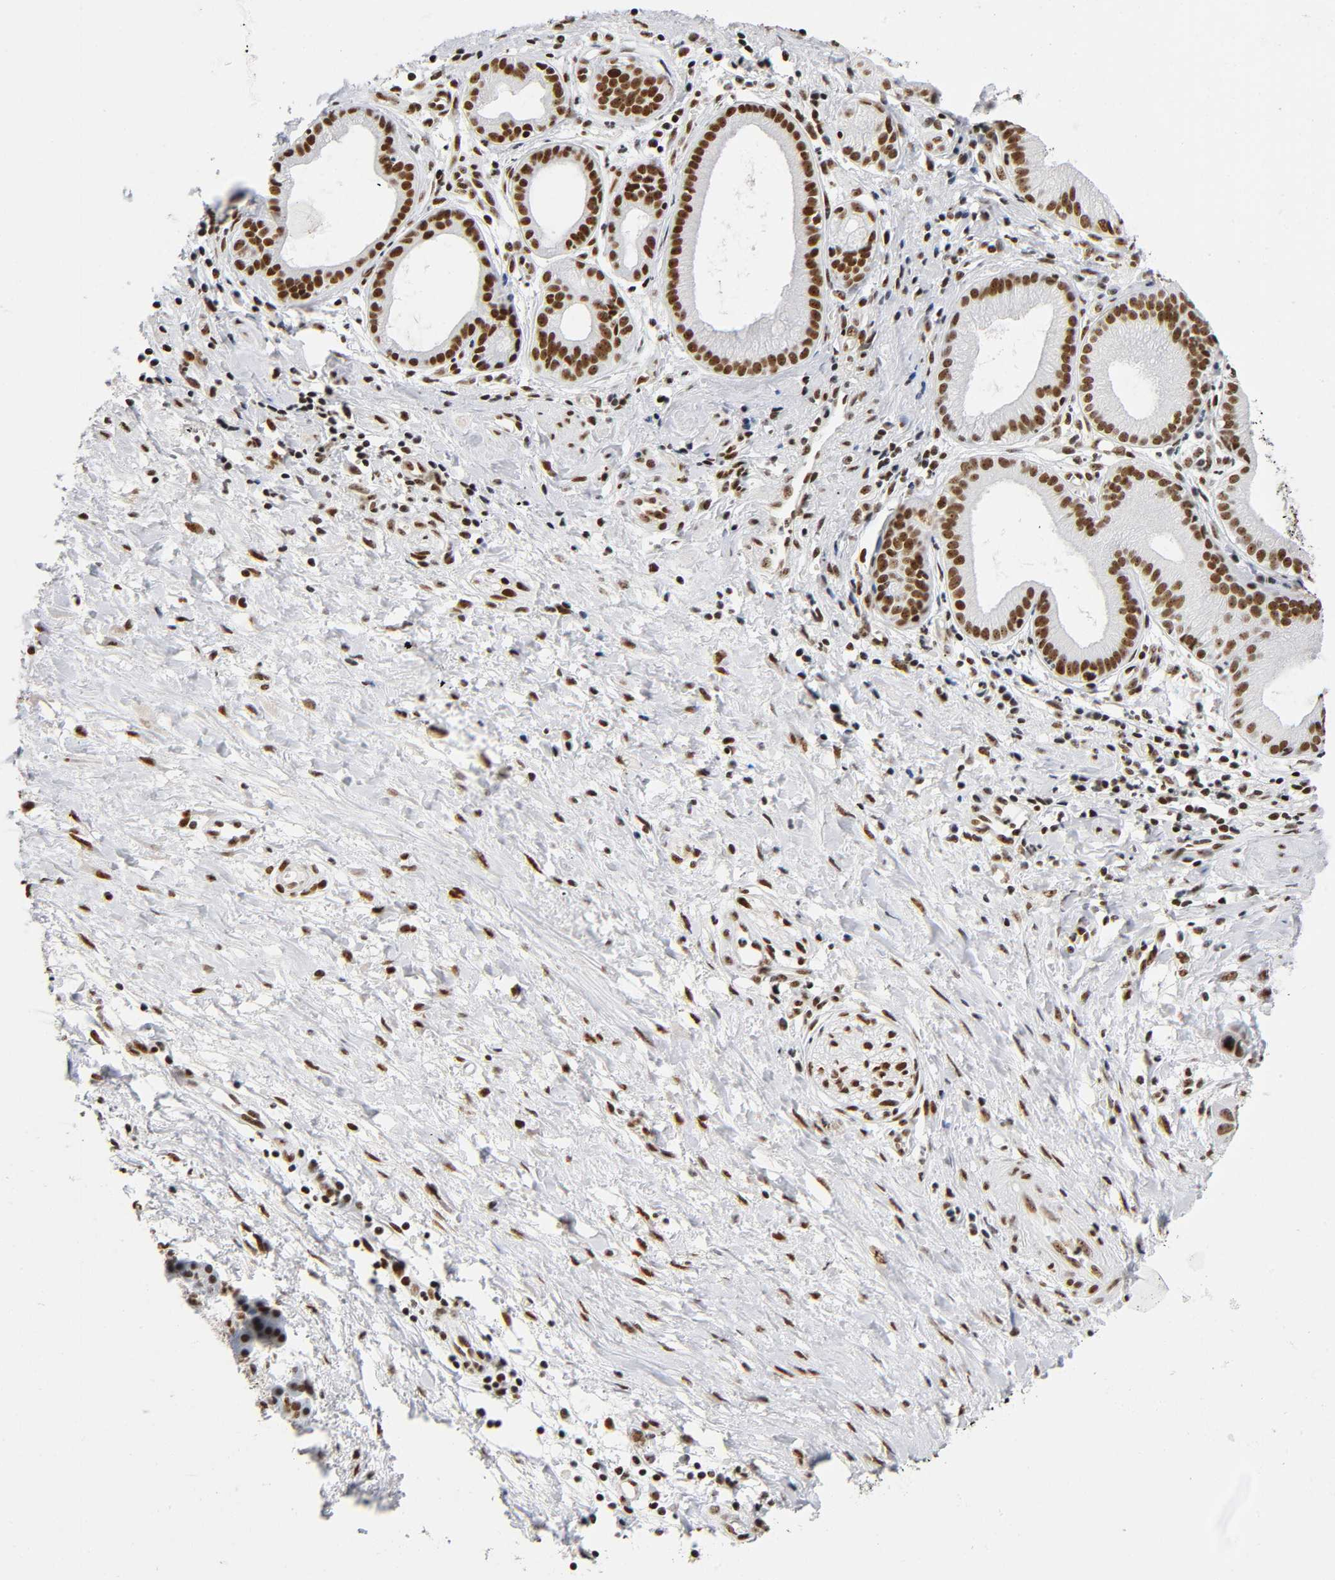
{"staining": {"intensity": "strong", "quantity": ">75%", "location": "nuclear"}, "tissue": "pancreatic cancer", "cell_type": "Tumor cells", "image_type": "cancer", "snomed": [{"axis": "morphology", "description": "Adenocarcinoma, NOS"}, {"axis": "topography", "description": "Pancreas"}], "caption": "Protein staining by IHC demonstrates strong nuclear expression in approximately >75% of tumor cells in pancreatic adenocarcinoma.", "gene": "UBTF", "patient": {"sex": "female", "age": 60}}